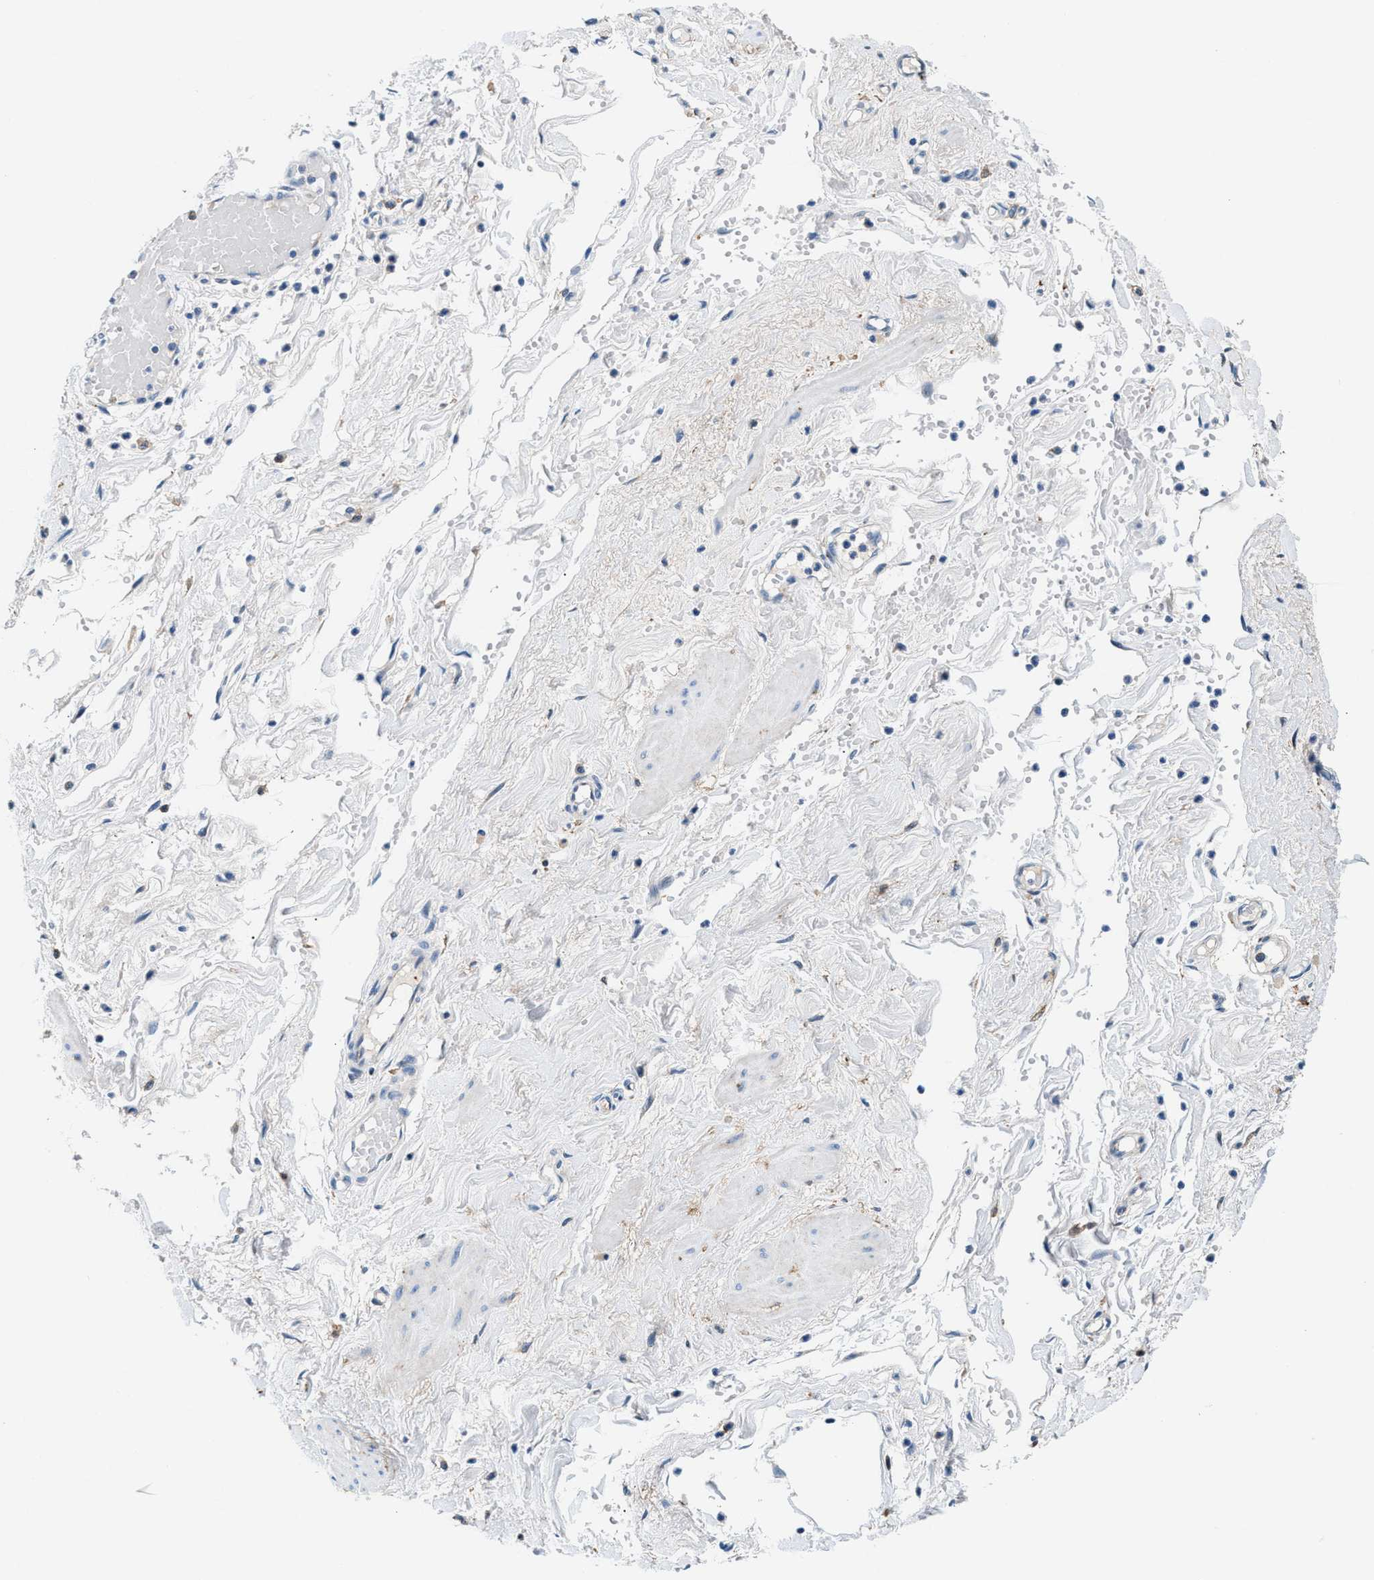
{"staining": {"intensity": "moderate", "quantity": ">75%", "location": "cytoplasmic/membranous"}, "tissue": "adipose tissue", "cell_type": "Adipocytes", "image_type": "normal", "snomed": [{"axis": "morphology", "description": "Normal tissue, NOS"}, {"axis": "topography", "description": "Soft tissue"}], "caption": "A medium amount of moderate cytoplasmic/membranous staining is present in about >75% of adipocytes in unremarkable adipose tissue.", "gene": "SLFN11", "patient": {"sex": "male", "age": 72}}